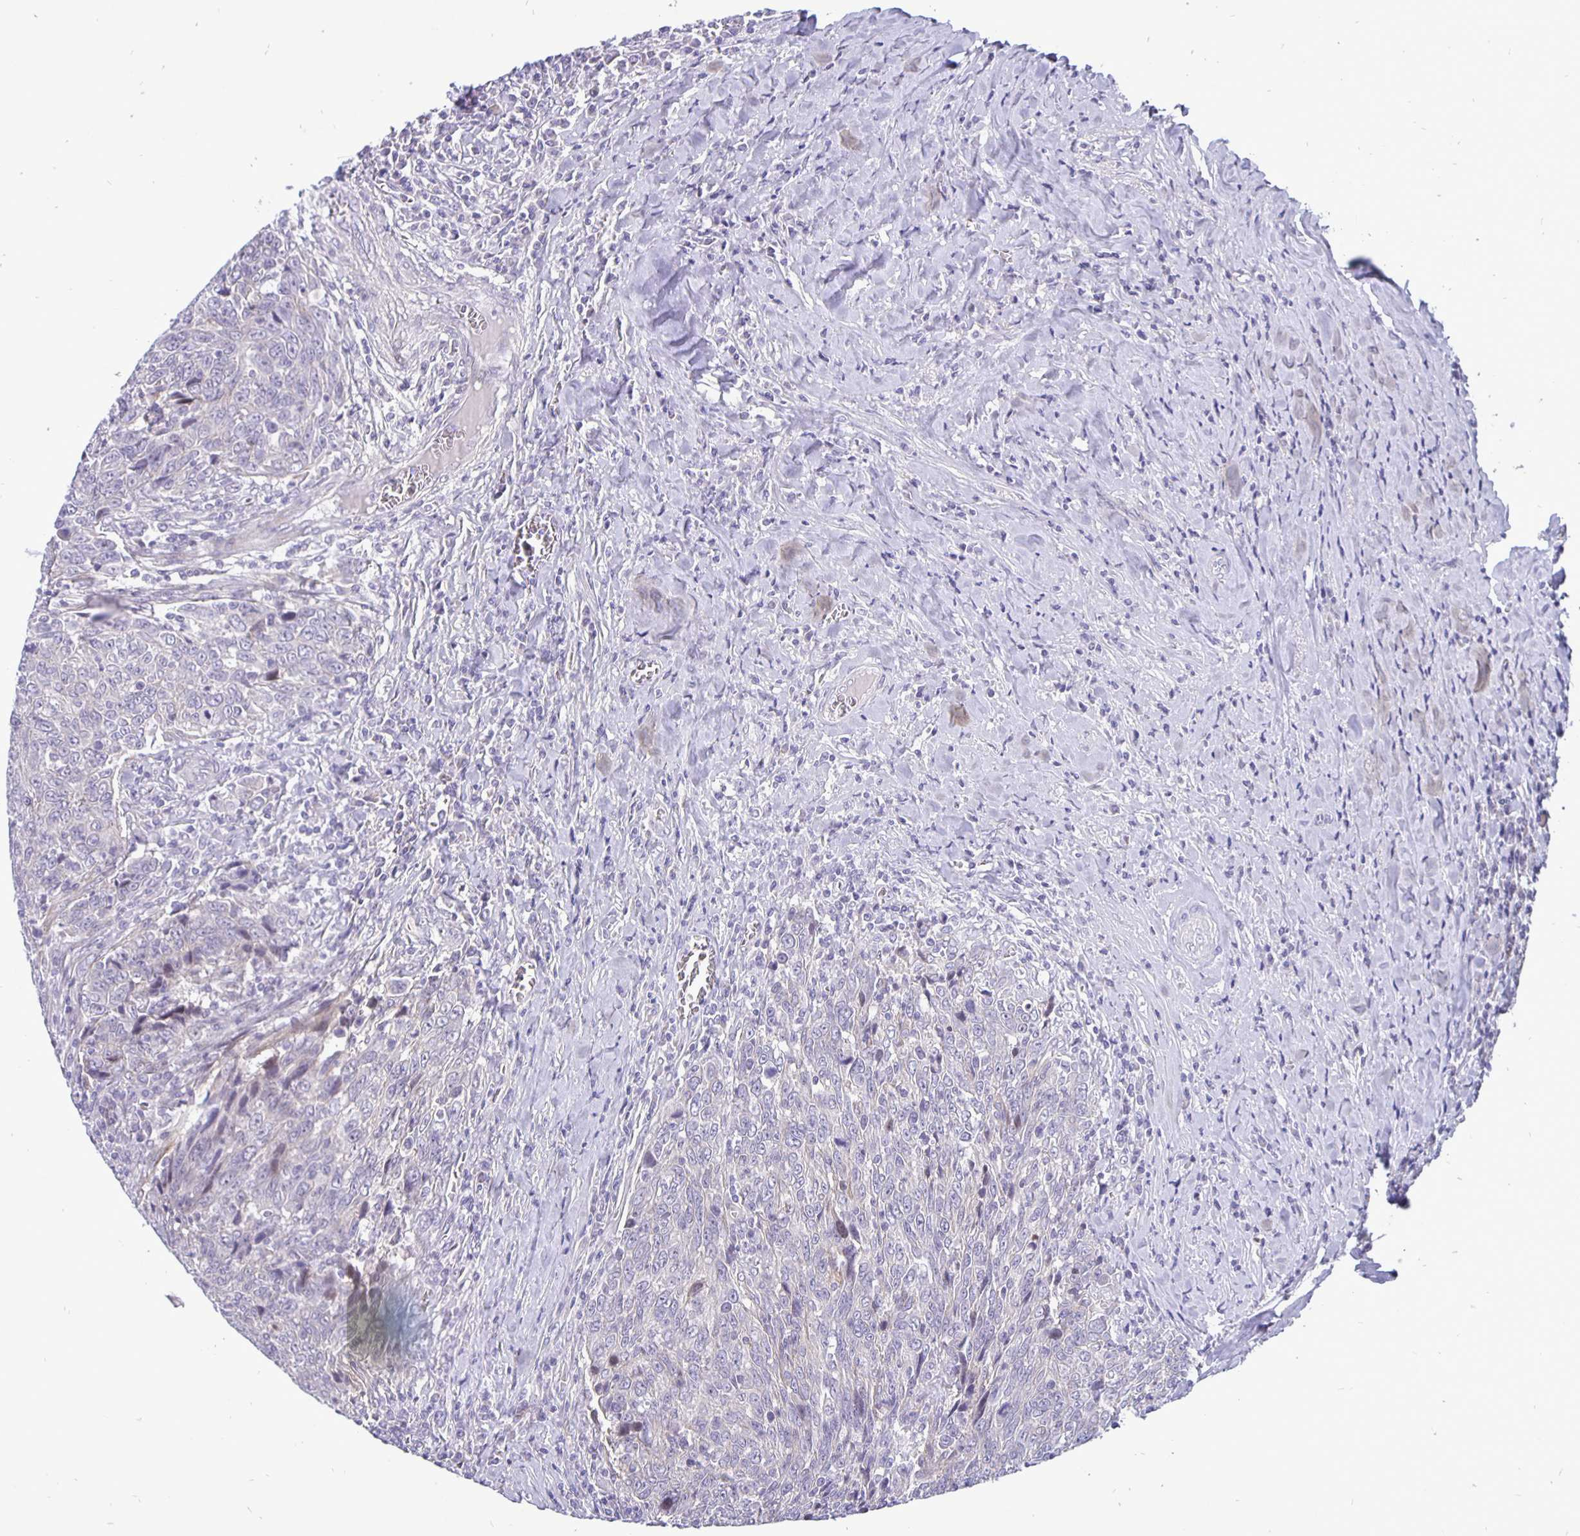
{"staining": {"intensity": "negative", "quantity": "none", "location": "none"}, "tissue": "breast cancer", "cell_type": "Tumor cells", "image_type": "cancer", "snomed": [{"axis": "morphology", "description": "Duct carcinoma"}, {"axis": "topography", "description": "Breast"}], "caption": "The immunohistochemistry (IHC) photomicrograph has no significant expression in tumor cells of breast cancer tissue. The staining is performed using DAB brown chromogen with nuclei counter-stained in using hematoxylin.", "gene": "ERBB2", "patient": {"sex": "female", "age": 50}}